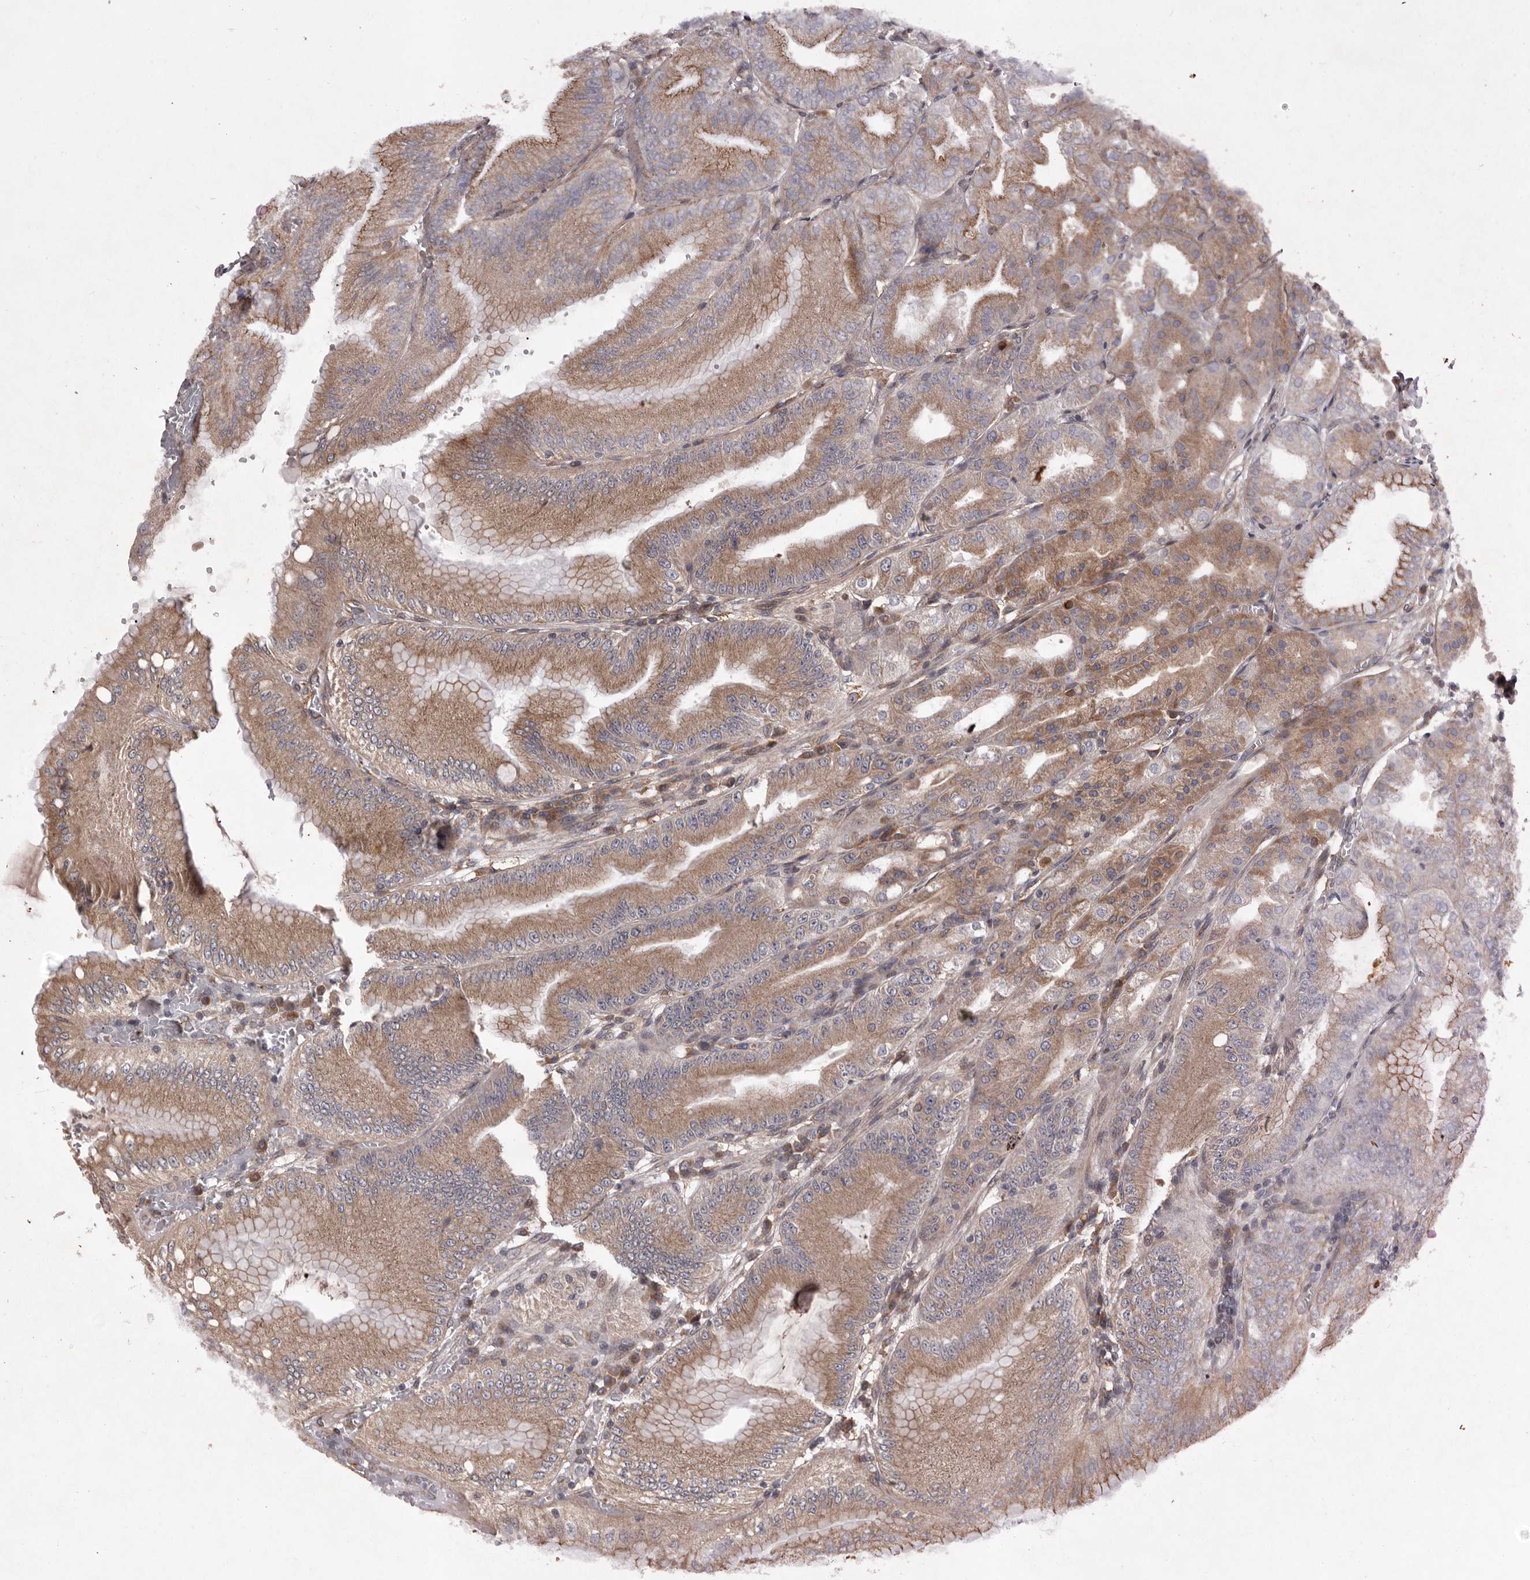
{"staining": {"intensity": "moderate", "quantity": "25%-75%", "location": "cytoplasmic/membranous"}, "tissue": "stomach", "cell_type": "Glandular cells", "image_type": "normal", "snomed": [{"axis": "morphology", "description": "Normal tissue, NOS"}, {"axis": "topography", "description": "Stomach, lower"}], "caption": "Protein staining shows moderate cytoplasmic/membranous expression in about 25%-75% of glandular cells in unremarkable stomach. Nuclei are stained in blue.", "gene": "GADD45B", "patient": {"sex": "male", "age": 71}}